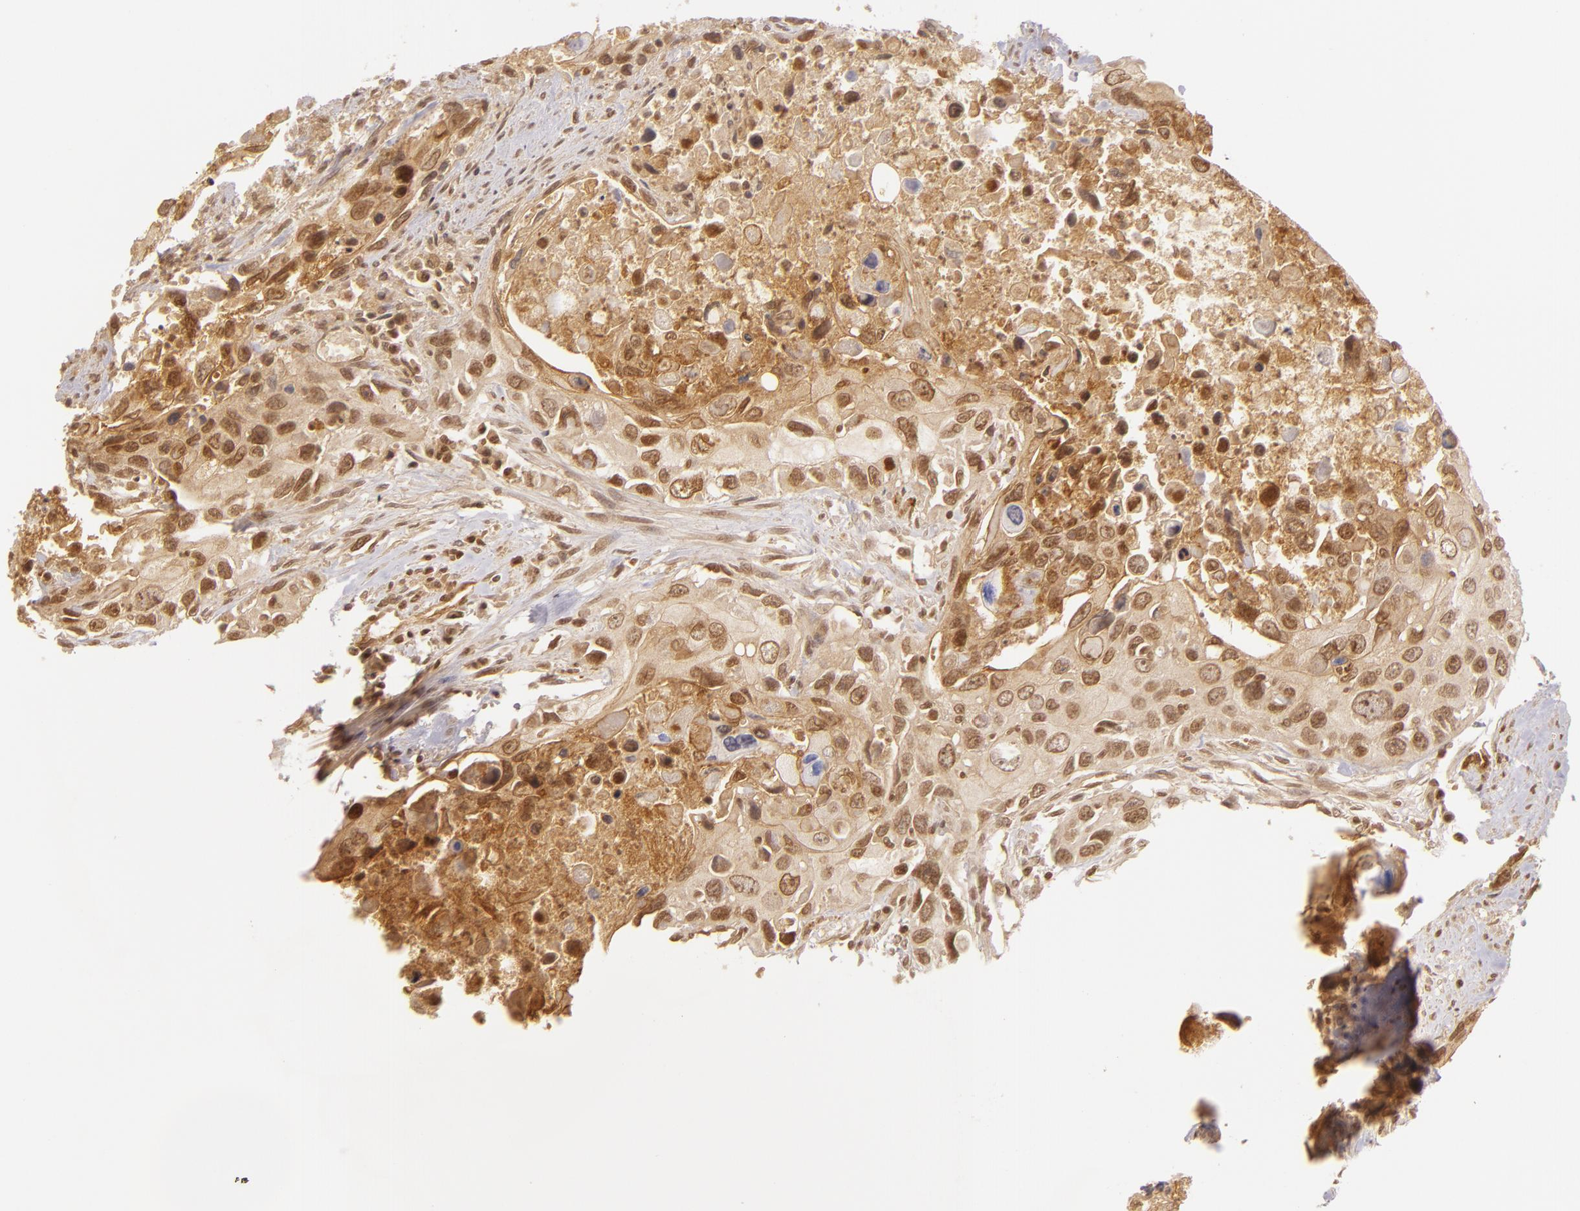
{"staining": {"intensity": "moderate", "quantity": ">75%", "location": "cytoplasmic/membranous,nuclear"}, "tissue": "urothelial cancer", "cell_type": "Tumor cells", "image_type": "cancer", "snomed": [{"axis": "morphology", "description": "Urothelial carcinoma, High grade"}, {"axis": "topography", "description": "Urinary bladder"}], "caption": "DAB immunohistochemical staining of human urothelial cancer reveals moderate cytoplasmic/membranous and nuclear protein positivity in about >75% of tumor cells.", "gene": "CD59", "patient": {"sex": "male", "age": 71}}